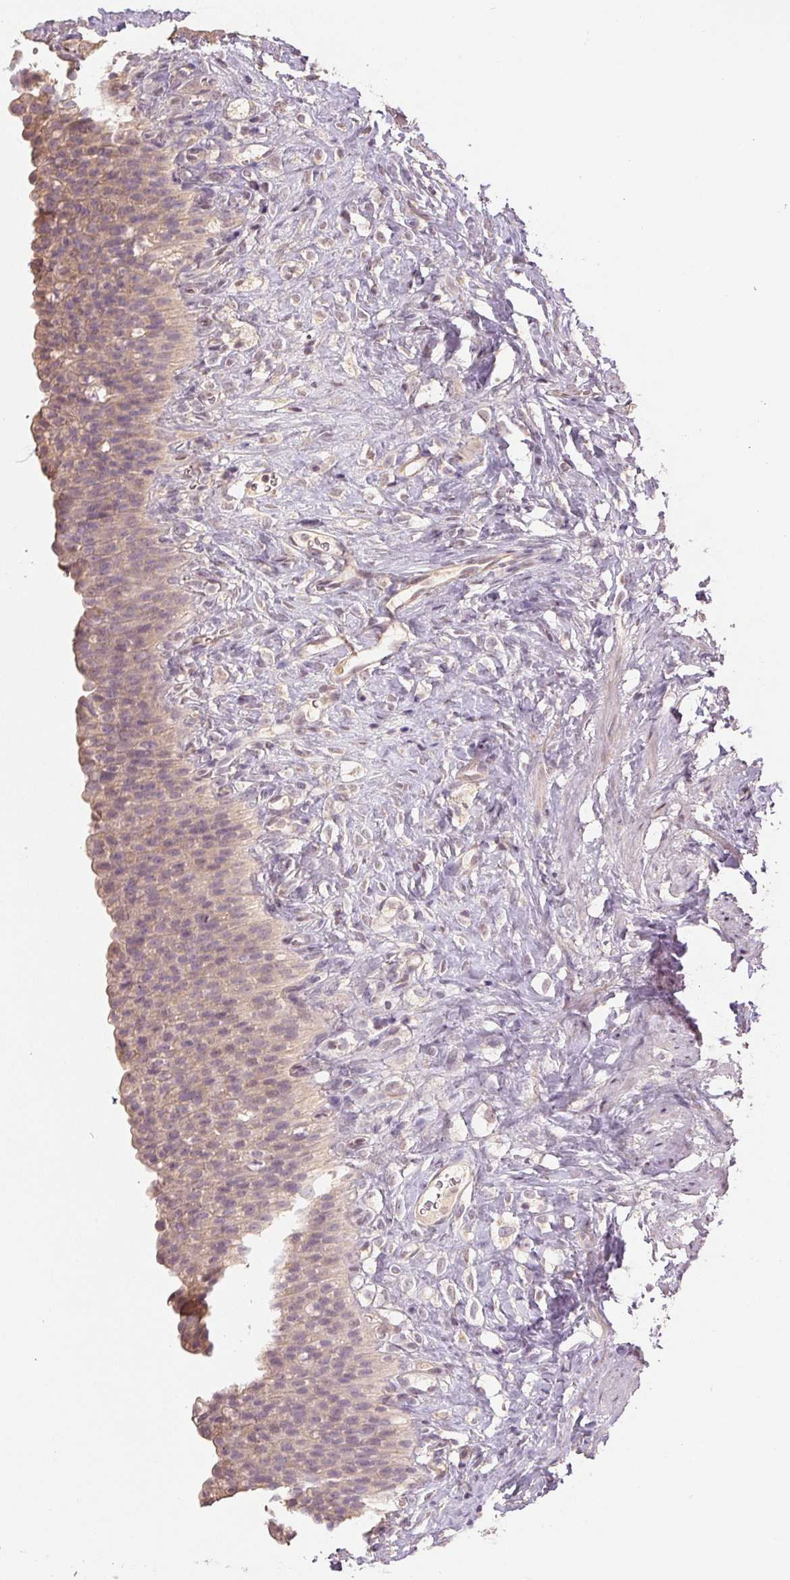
{"staining": {"intensity": "weak", "quantity": "<25%", "location": "cytoplasmic/membranous"}, "tissue": "urinary bladder", "cell_type": "Urothelial cells", "image_type": "normal", "snomed": [{"axis": "morphology", "description": "Normal tissue, NOS"}, {"axis": "topography", "description": "Urinary bladder"}, {"axis": "topography", "description": "Prostate"}], "caption": "Urinary bladder stained for a protein using IHC reveals no expression urothelial cells.", "gene": "COX14", "patient": {"sex": "male", "age": 76}}